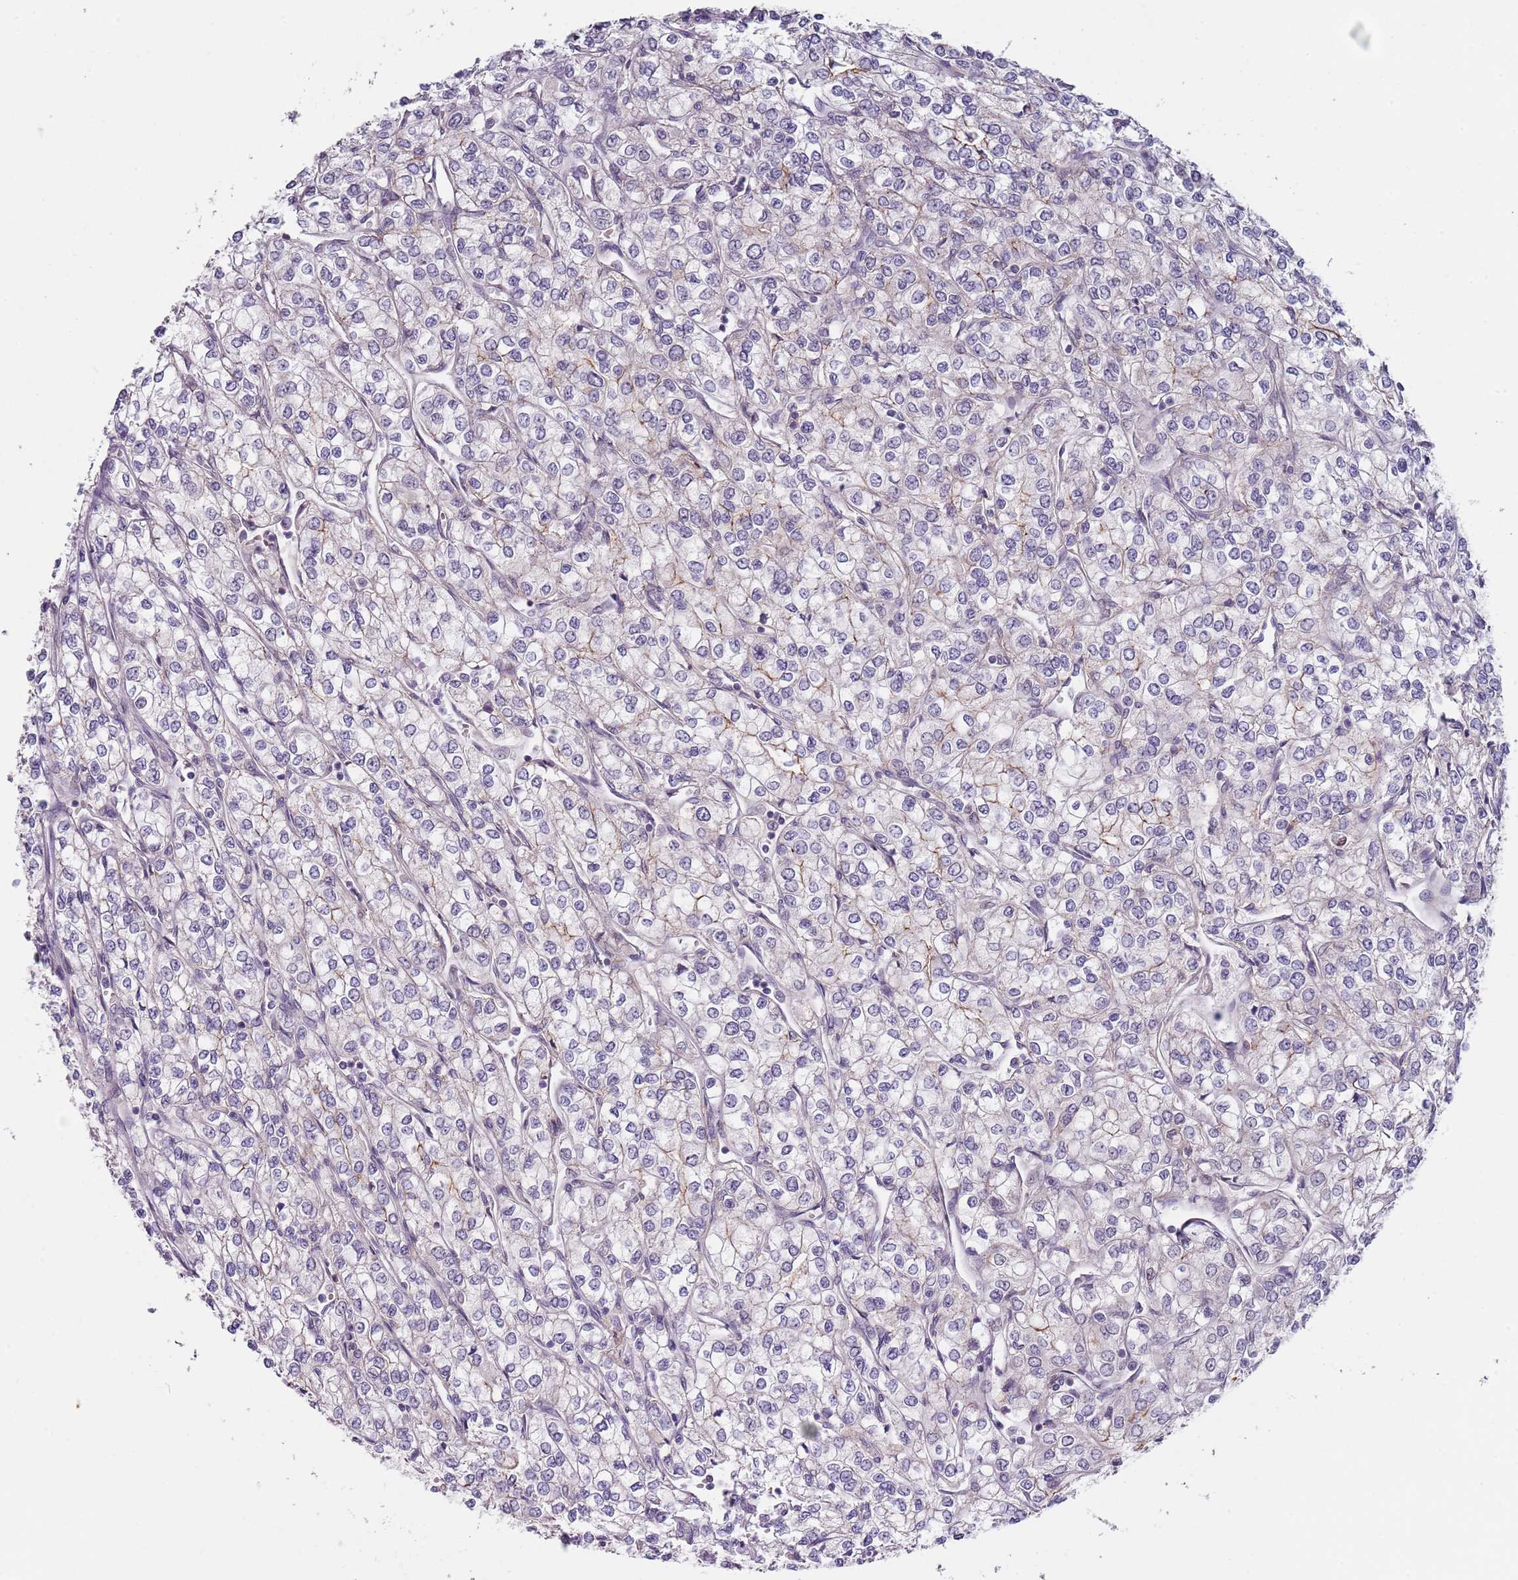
{"staining": {"intensity": "negative", "quantity": "none", "location": "none"}, "tissue": "renal cancer", "cell_type": "Tumor cells", "image_type": "cancer", "snomed": [{"axis": "morphology", "description": "Adenocarcinoma, NOS"}, {"axis": "topography", "description": "Kidney"}], "caption": "The image shows no significant expression in tumor cells of renal cancer. (DAB immunohistochemistry (IHC), high magnification).", "gene": "SLC25A32", "patient": {"sex": "male", "age": 80}}